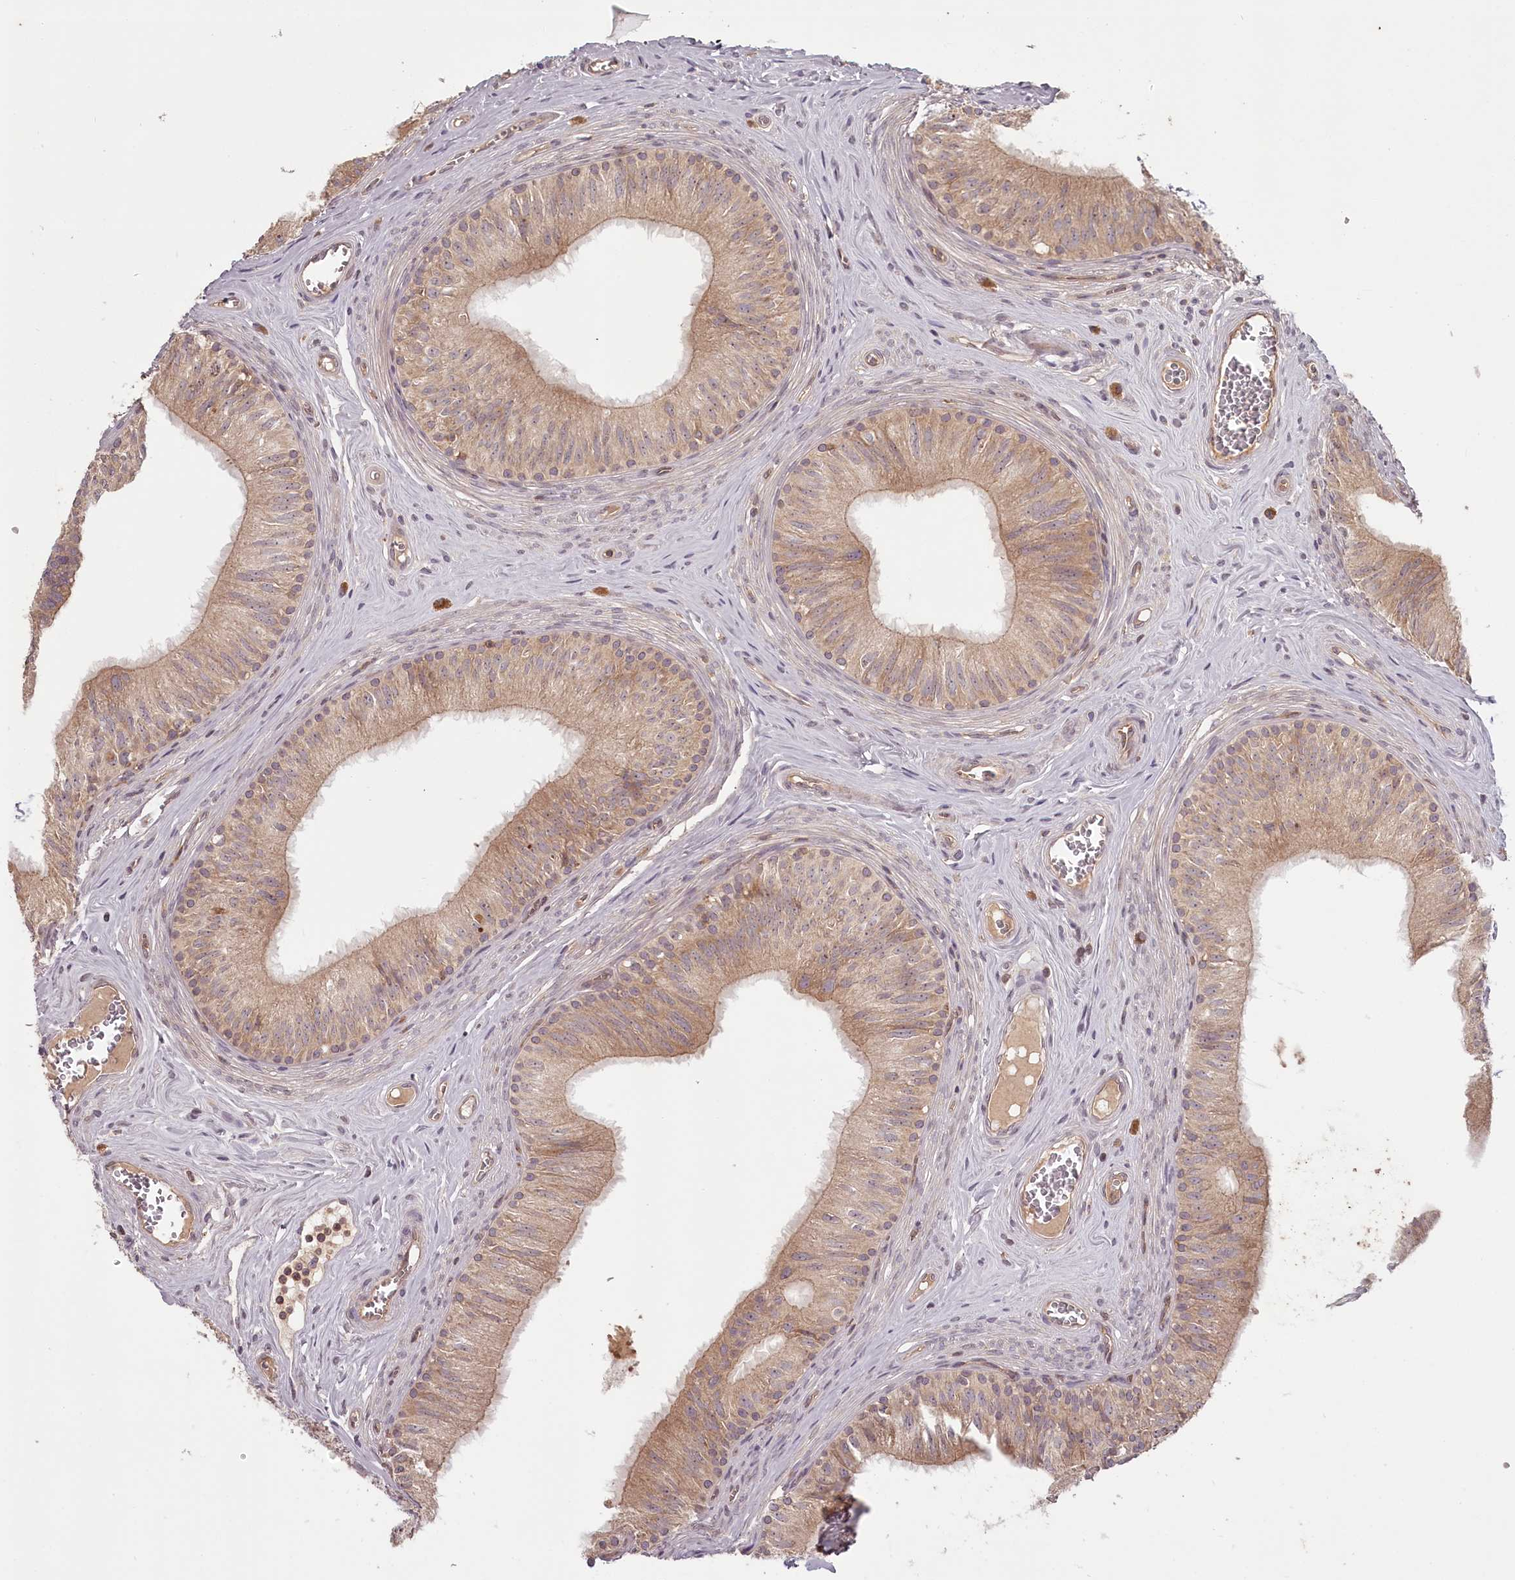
{"staining": {"intensity": "moderate", "quantity": ">75%", "location": "cytoplasmic/membranous"}, "tissue": "epididymis", "cell_type": "Glandular cells", "image_type": "normal", "snomed": [{"axis": "morphology", "description": "Normal tissue, NOS"}, {"axis": "topography", "description": "Epididymis"}], "caption": "Protein positivity by immunohistochemistry (IHC) reveals moderate cytoplasmic/membranous expression in approximately >75% of glandular cells in unremarkable epididymis.", "gene": "TMIE", "patient": {"sex": "male", "age": 46}}